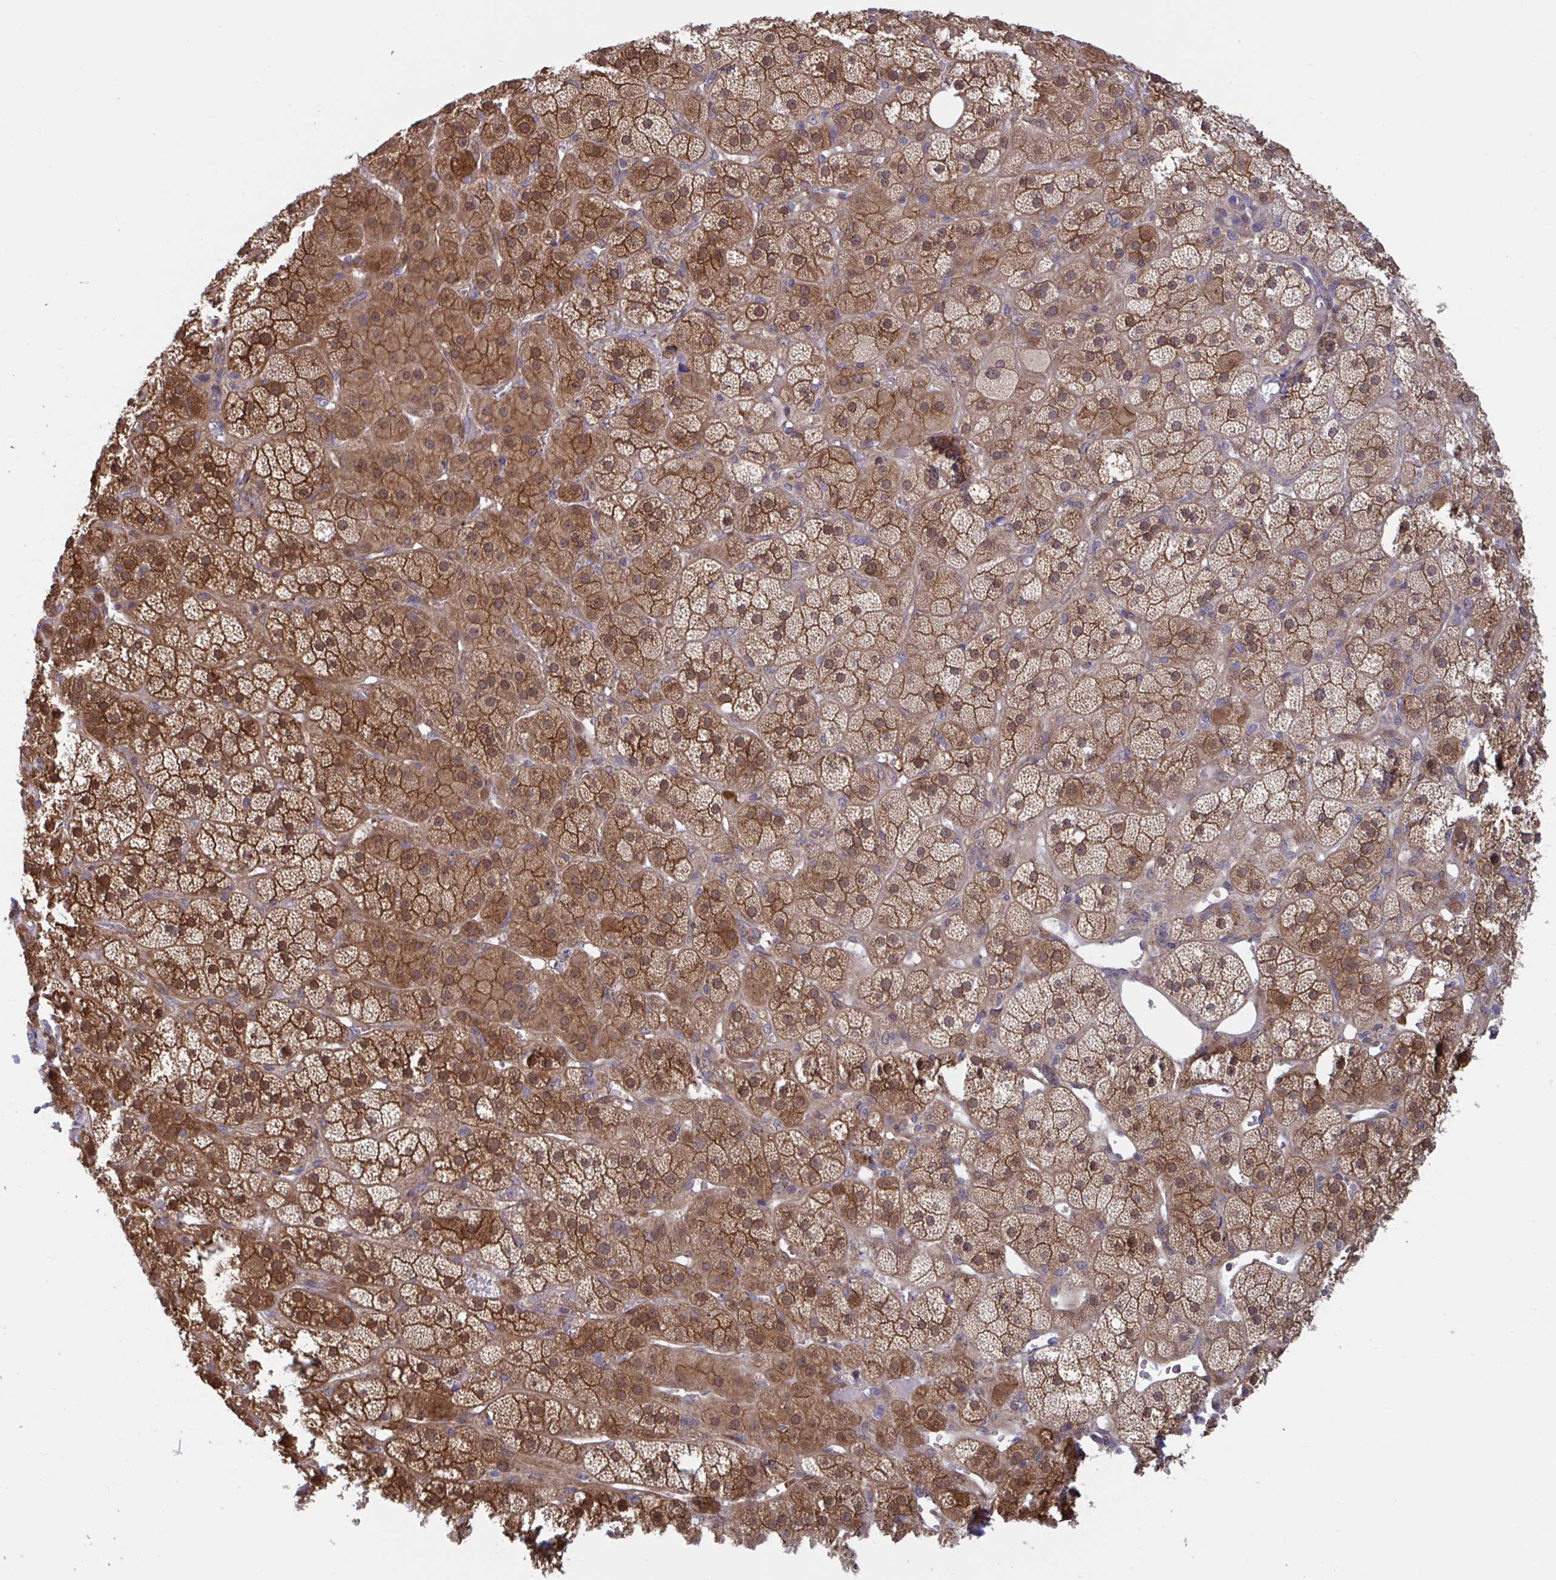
{"staining": {"intensity": "strong", "quantity": ">75%", "location": "cytoplasmic/membranous,nuclear"}, "tissue": "adrenal gland", "cell_type": "Glandular cells", "image_type": "normal", "snomed": [{"axis": "morphology", "description": "Normal tissue, NOS"}, {"axis": "topography", "description": "Adrenal gland"}], "caption": "A brown stain shows strong cytoplasmic/membranous,nuclear expression of a protein in glandular cells of normal adrenal gland.", "gene": "LMNTD2", "patient": {"sex": "male", "age": 57}}